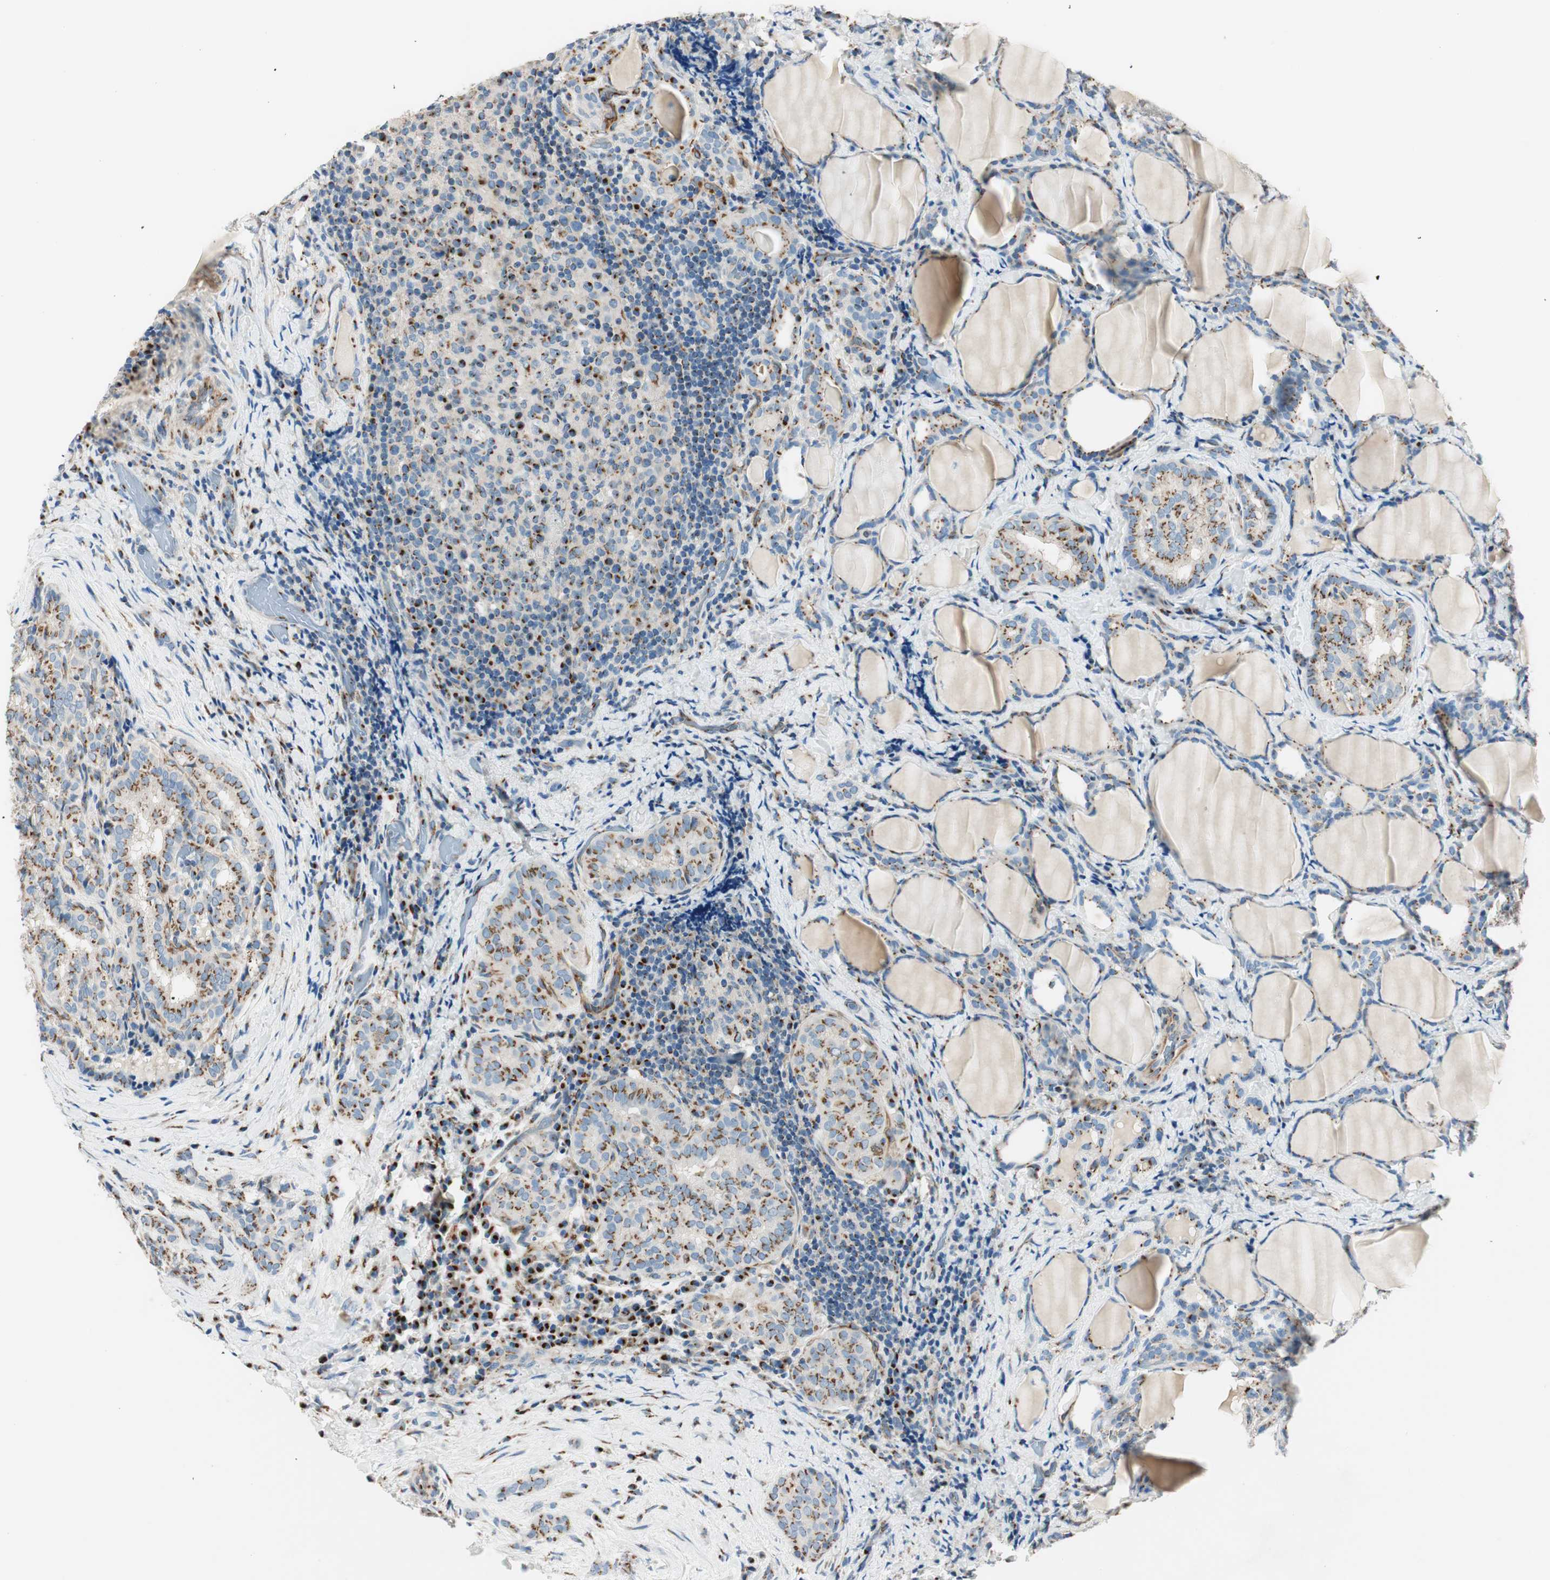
{"staining": {"intensity": "moderate", "quantity": ">75%", "location": "cytoplasmic/membranous"}, "tissue": "thyroid cancer", "cell_type": "Tumor cells", "image_type": "cancer", "snomed": [{"axis": "morphology", "description": "Normal tissue, NOS"}, {"axis": "morphology", "description": "Papillary adenocarcinoma, NOS"}, {"axis": "topography", "description": "Thyroid gland"}], "caption": "A high-resolution histopathology image shows IHC staining of thyroid cancer (papillary adenocarcinoma), which demonstrates moderate cytoplasmic/membranous staining in about >75% of tumor cells. The staining was performed using DAB (3,3'-diaminobenzidine), with brown indicating positive protein expression. Nuclei are stained blue with hematoxylin.", "gene": "TMF1", "patient": {"sex": "female", "age": 30}}